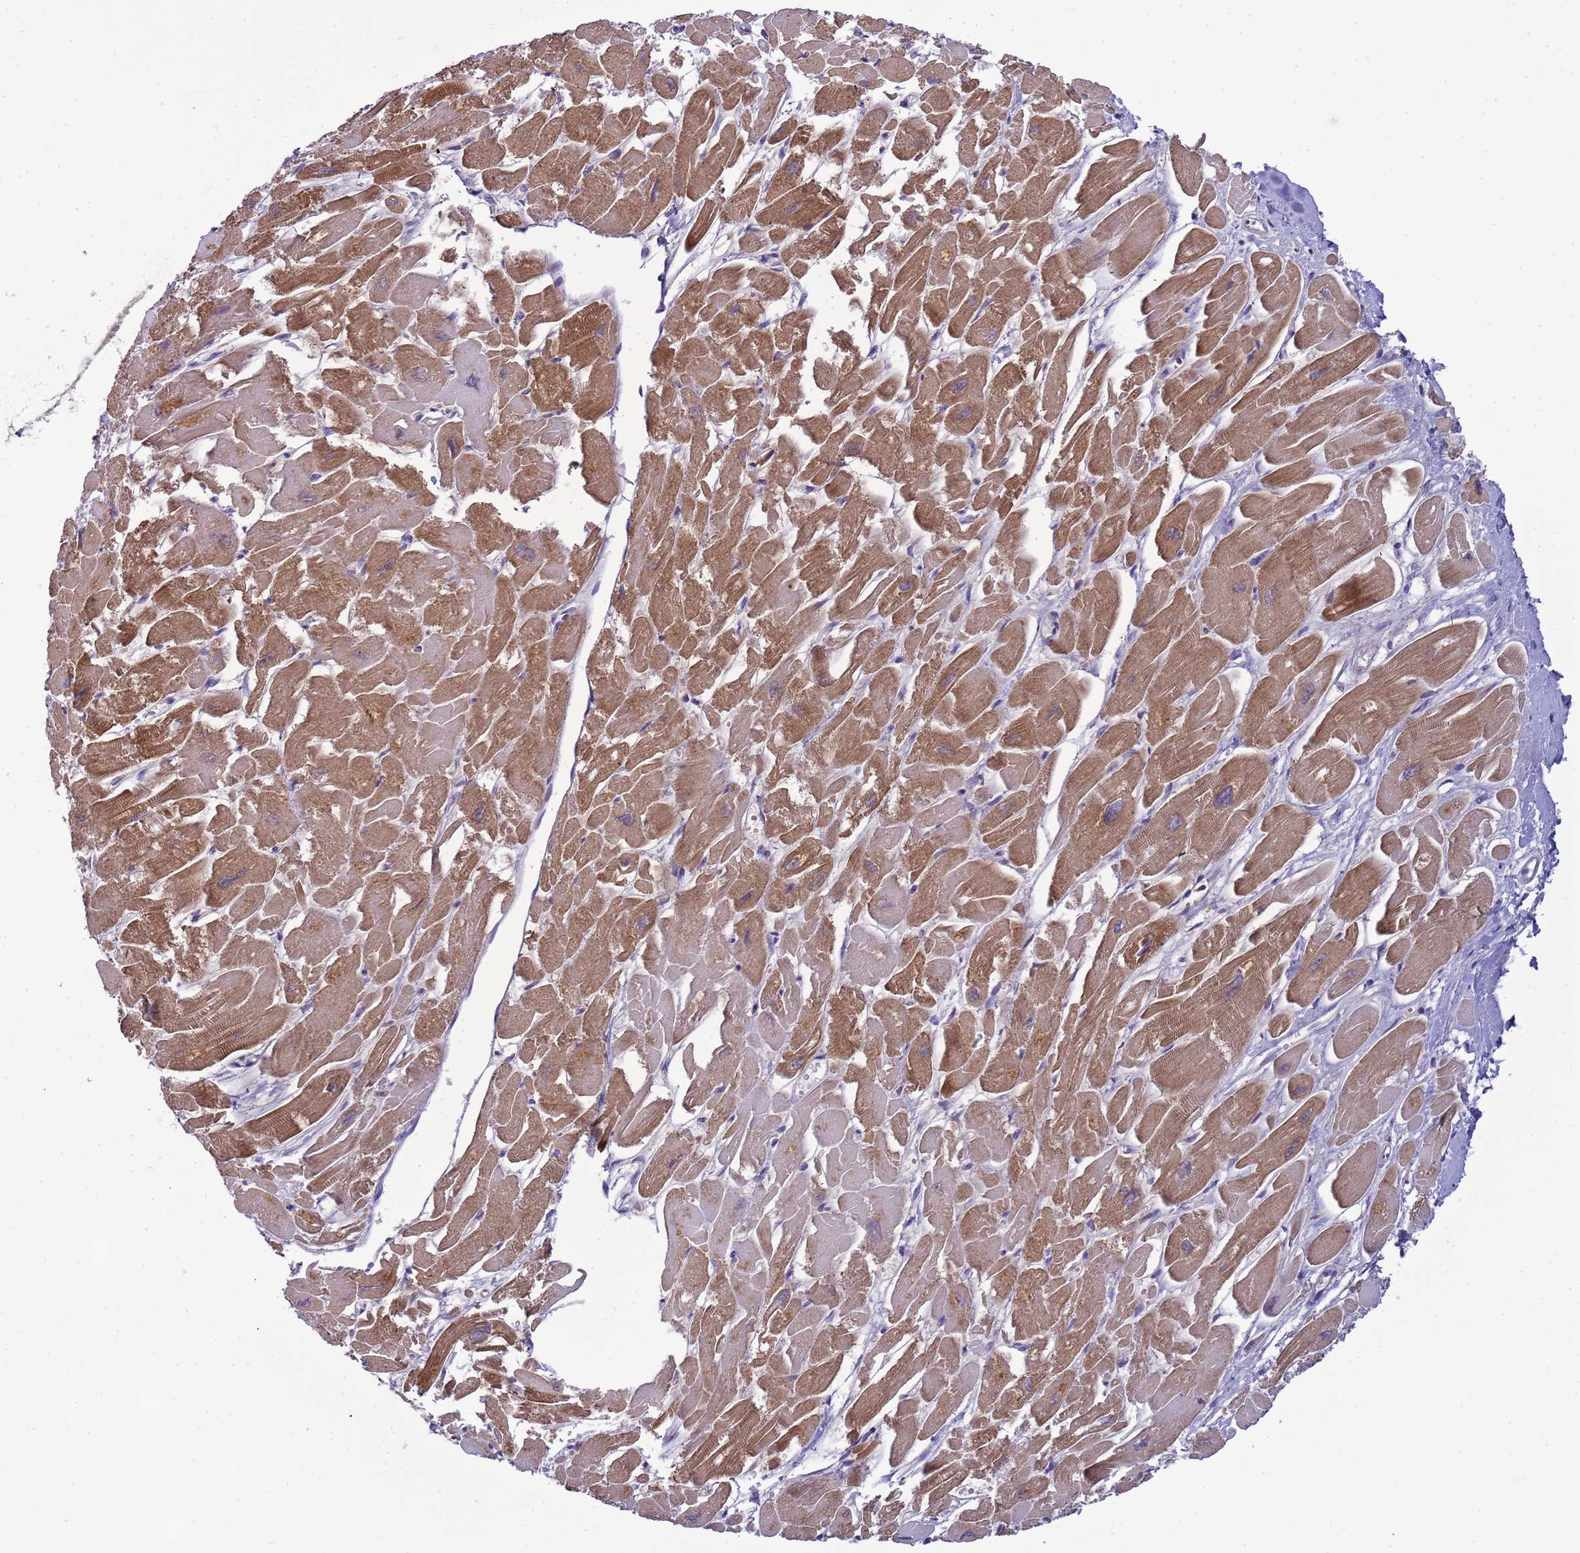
{"staining": {"intensity": "moderate", "quantity": "25%-75%", "location": "cytoplasmic/membranous"}, "tissue": "heart muscle", "cell_type": "Cardiomyocytes", "image_type": "normal", "snomed": [{"axis": "morphology", "description": "Normal tissue, NOS"}, {"axis": "topography", "description": "Heart"}], "caption": "High-magnification brightfield microscopy of normal heart muscle stained with DAB (brown) and counterstained with hematoxylin (blue). cardiomyocytes exhibit moderate cytoplasmic/membranous staining is identified in approximately25%-75% of cells. The staining was performed using DAB (3,3'-diaminobenzidine) to visualize the protein expression in brown, while the nuclei were stained in blue with hematoxylin (Magnification: 20x).", "gene": "CD53", "patient": {"sex": "male", "age": 54}}